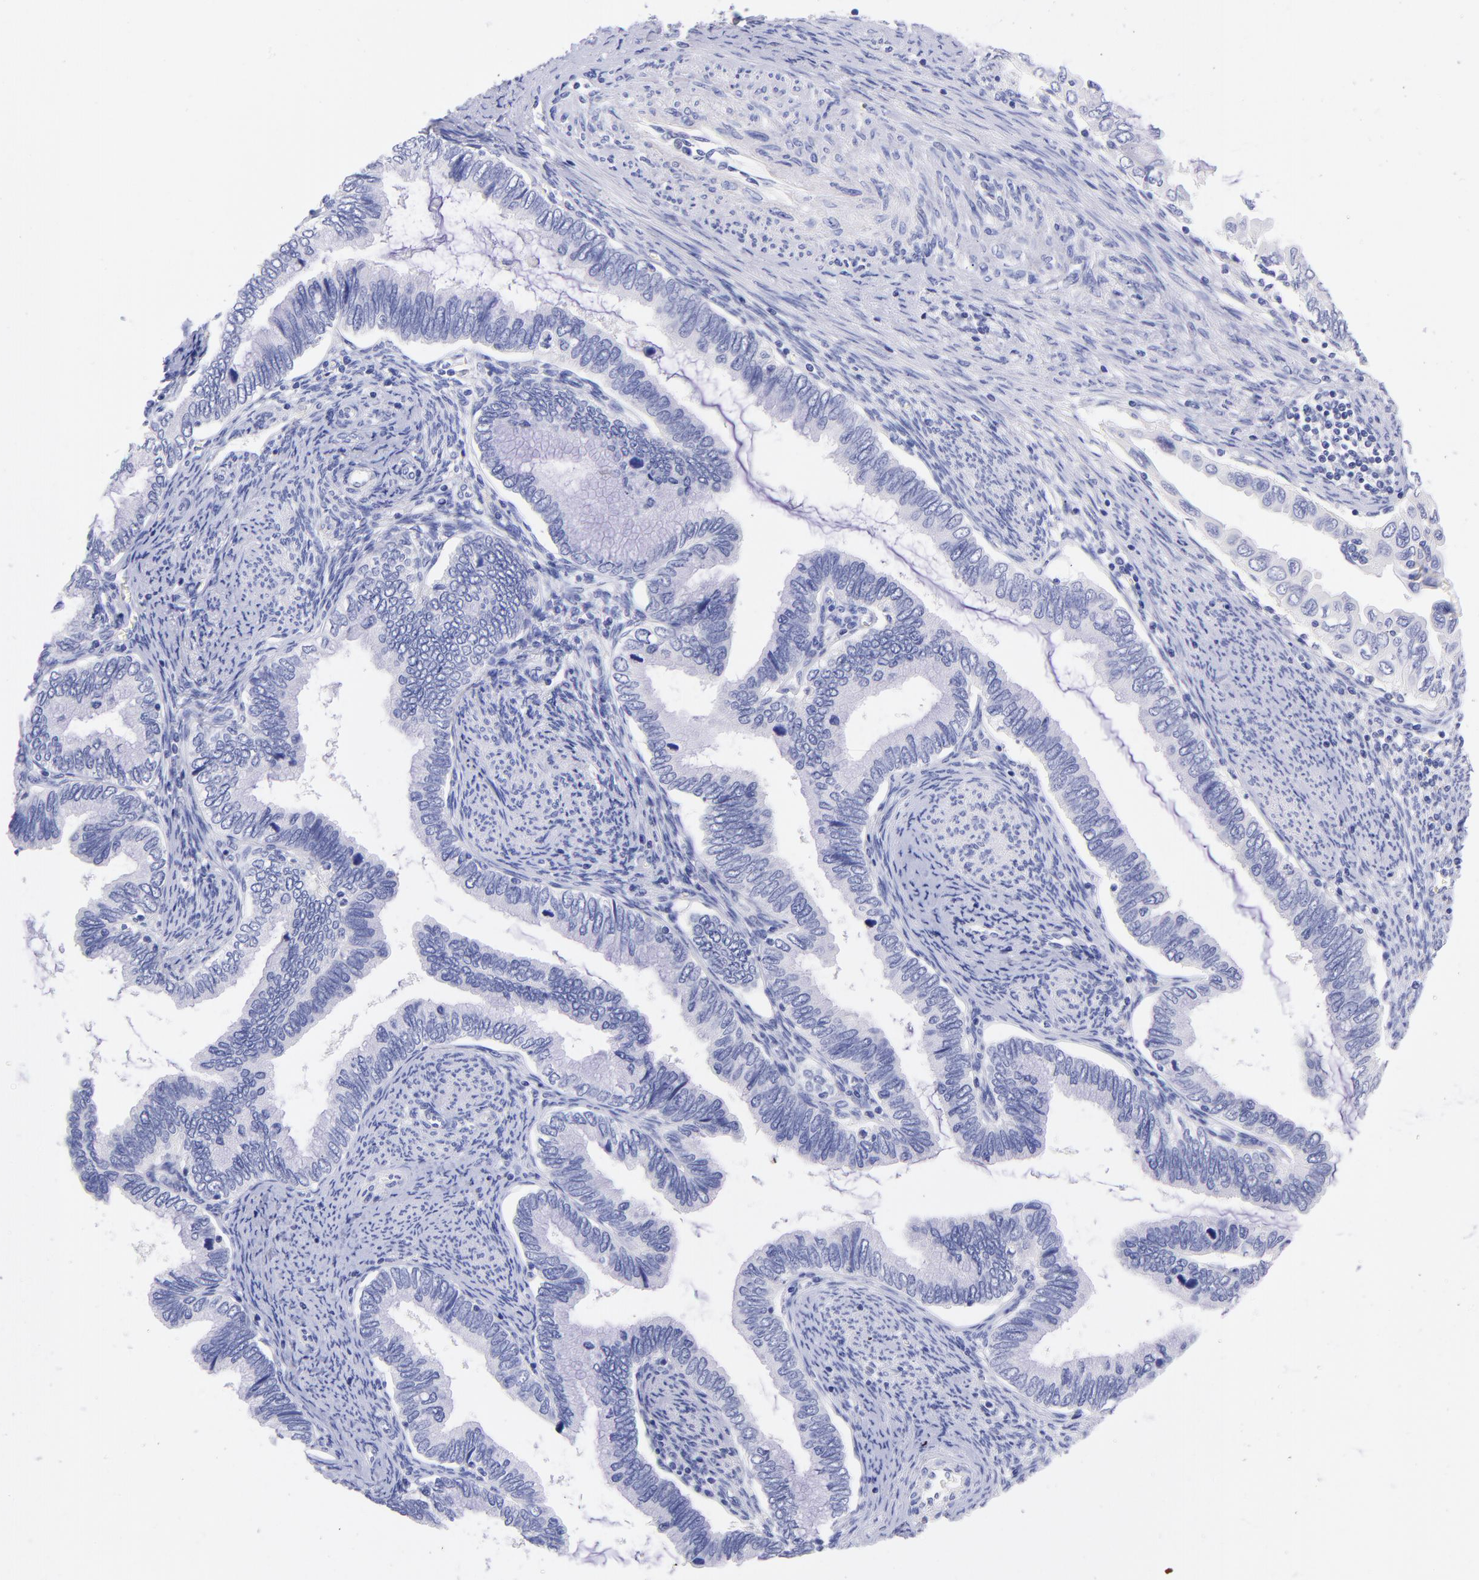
{"staining": {"intensity": "negative", "quantity": "none", "location": "none"}, "tissue": "cervical cancer", "cell_type": "Tumor cells", "image_type": "cancer", "snomed": [{"axis": "morphology", "description": "Adenocarcinoma, NOS"}, {"axis": "topography", "description": "Cervix"}], "caption": "Immunohistochemistry (IHC) micrograph of neoplastic tissue: human cervical cancer stained with DAB (3,3'-diaminobenzidine) displays no significant protein positivity in tumor cells.", "gene": "RAB3B", "patient": {"sex": "female", "age": 49}}